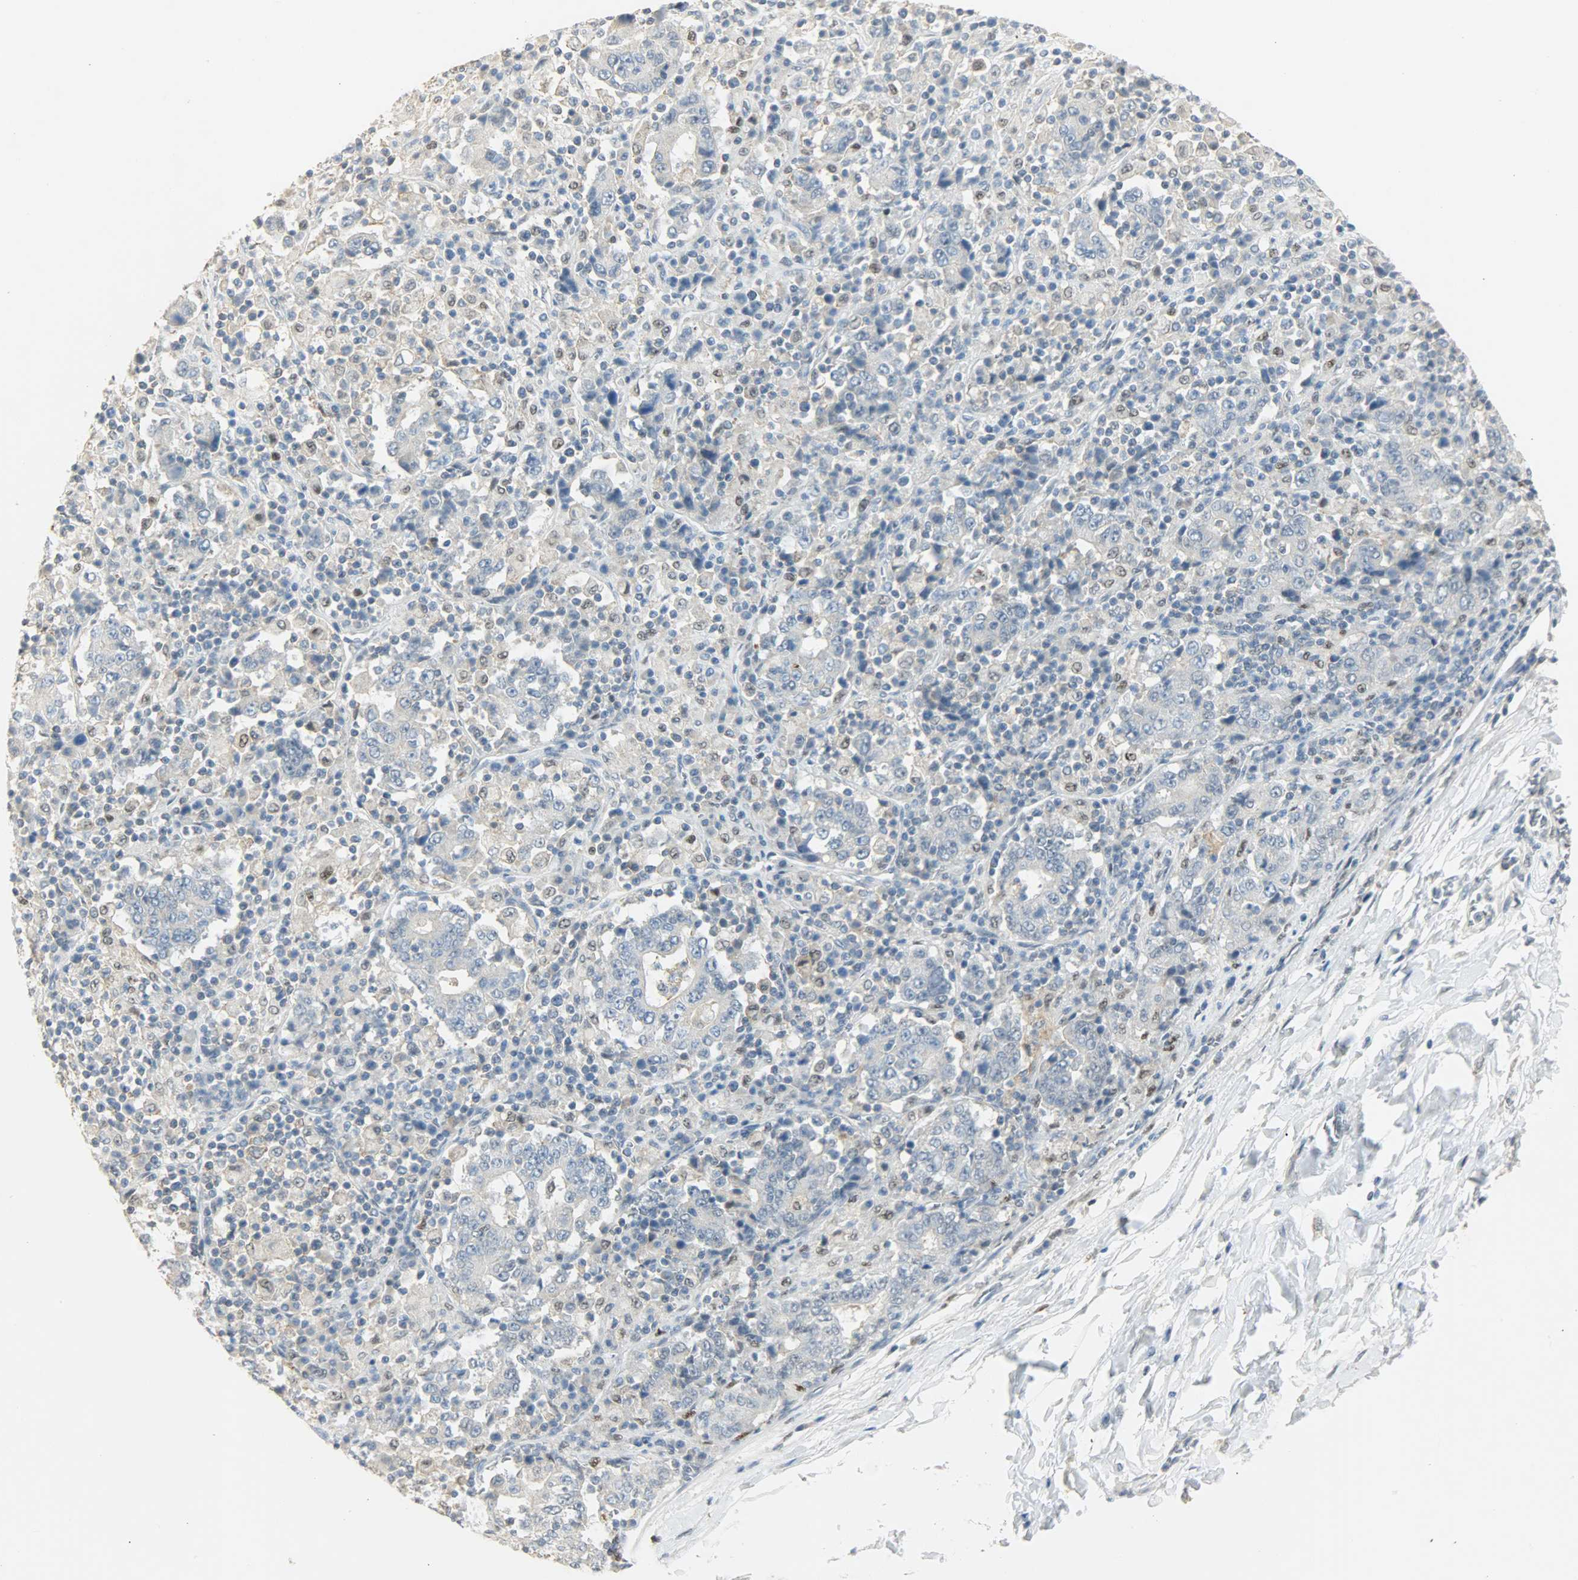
{"staining": {"intensity": "weak", "quantity": "<25%", "location": "cytoplasmic/membranous,nuclear"}, "tissue": "stomach cancer", "cell_type": "Tumor cells", "image_type": "cancer", "snomed": [{"axis": "morphology", "description": "Normal tissue, NOS"}, {"axis": "morphology", "description": "Adenocarcinoma, NOS"}, {"axis": "topography", "description": "Stomach, upper"}, {"axis": "topography", "description": "Stomach"}], "caption": "IHC histopathology image of stomach cancer stained for a protein (brown), which reveals no staining in tumor cells.", "gene": "PPARG", "patient": {"sex": "male", "age": 59}}